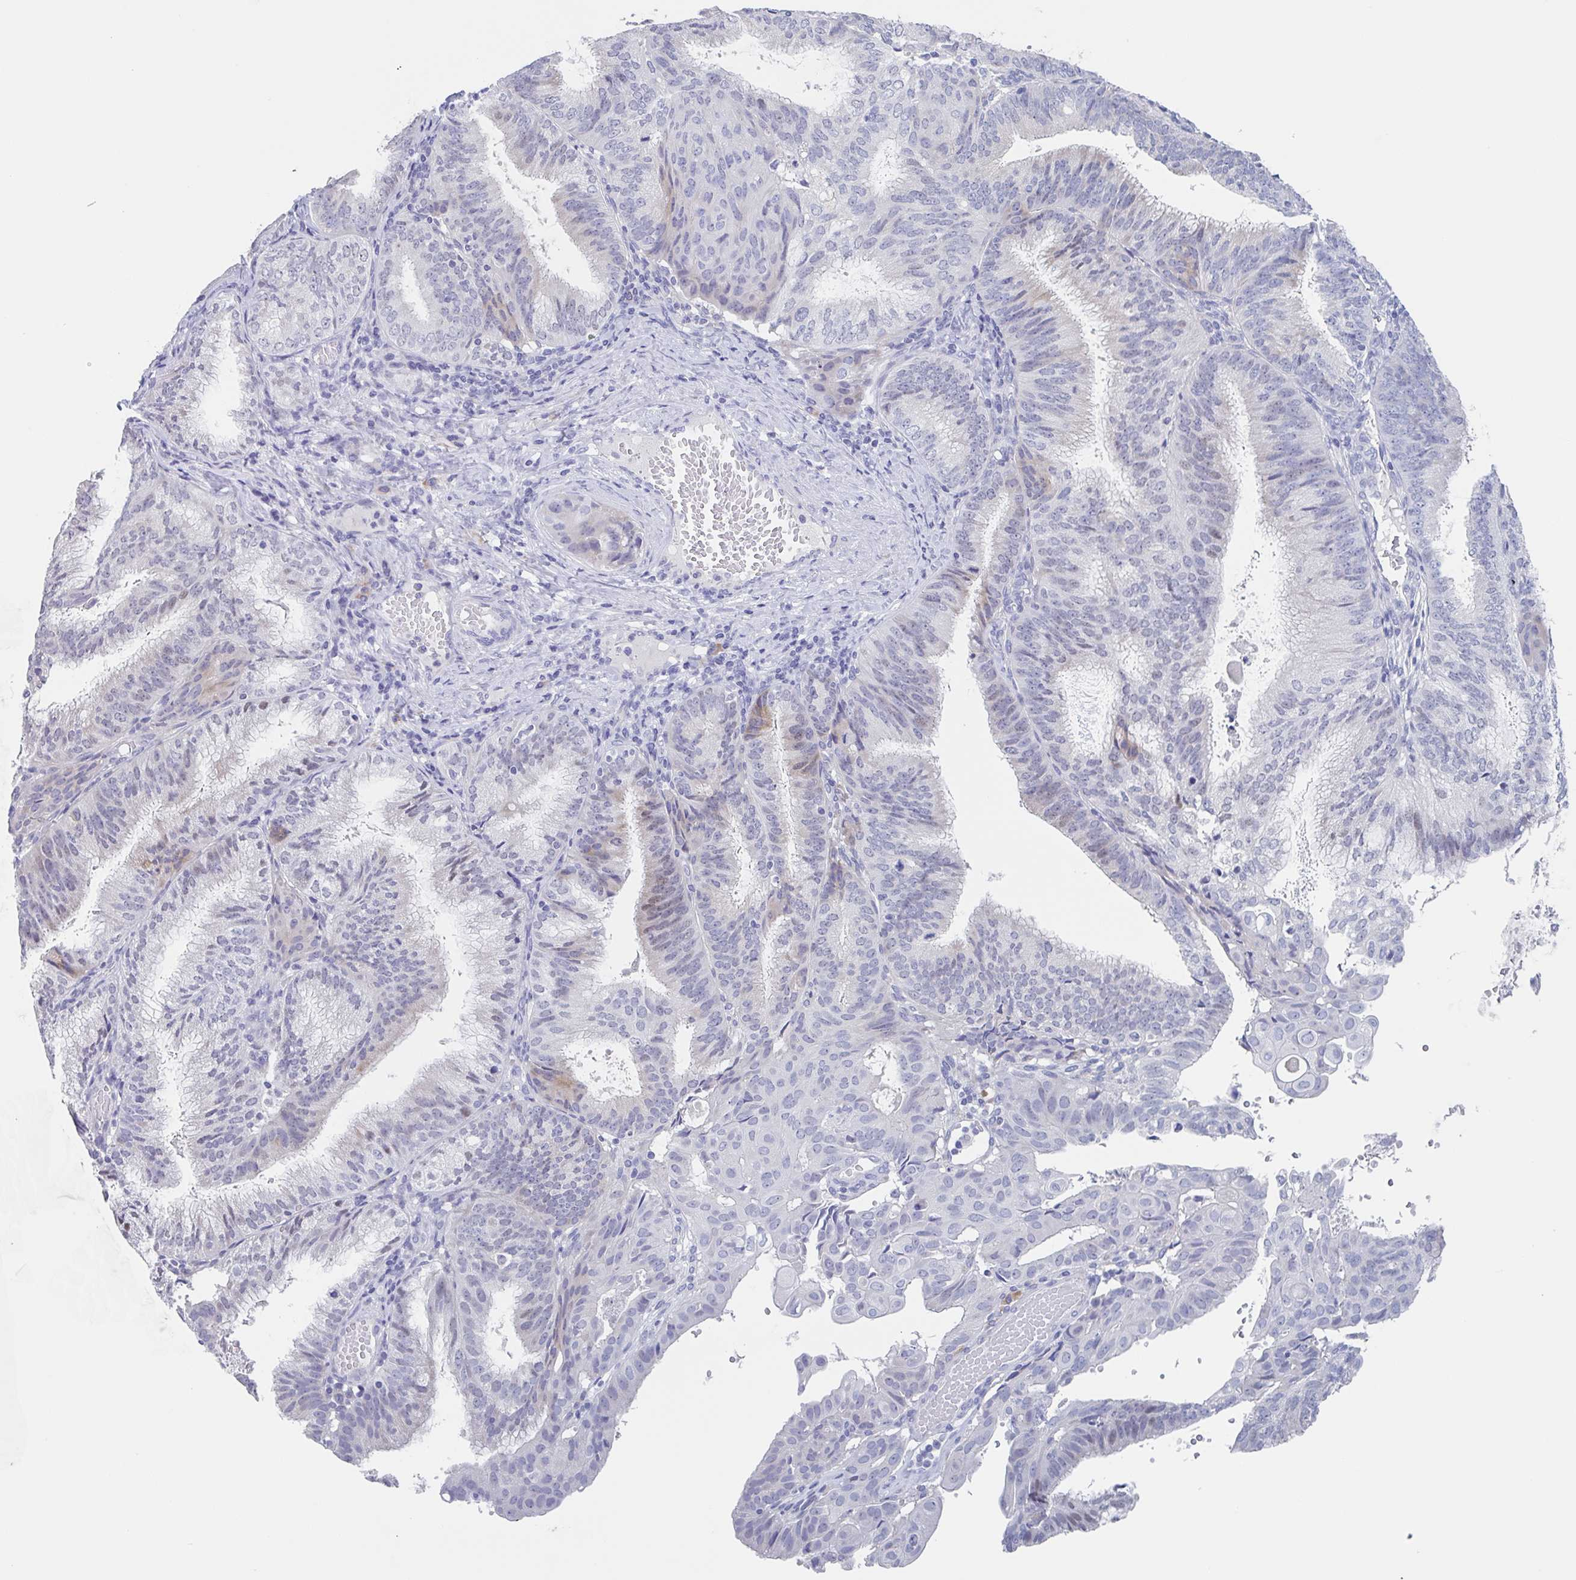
{"staining": {"intensity": "weak", "quantity": "<25%", "location": "cytoplasmic/membranous,nuclear"}, "tissue": "endometrial cancer", "cell_type": "Tumor cells", "image_type": "cancer", "snomed": [{"axis": "morphology", "description": "Adenocarcinoma, NOS"}, {"axis": "topography", "description": "Endometrium"}], "caption": "The histopathology image reveals no significant expression in tumor cells of endometrial cancer (adenocarcinoma). (DAB (3,3'-diaminobenzidine) IHC visualized using brightfield microscopy, high magnification).", "gene": "NOXRED1", "patient": {"sex": "female", "age": 49}}